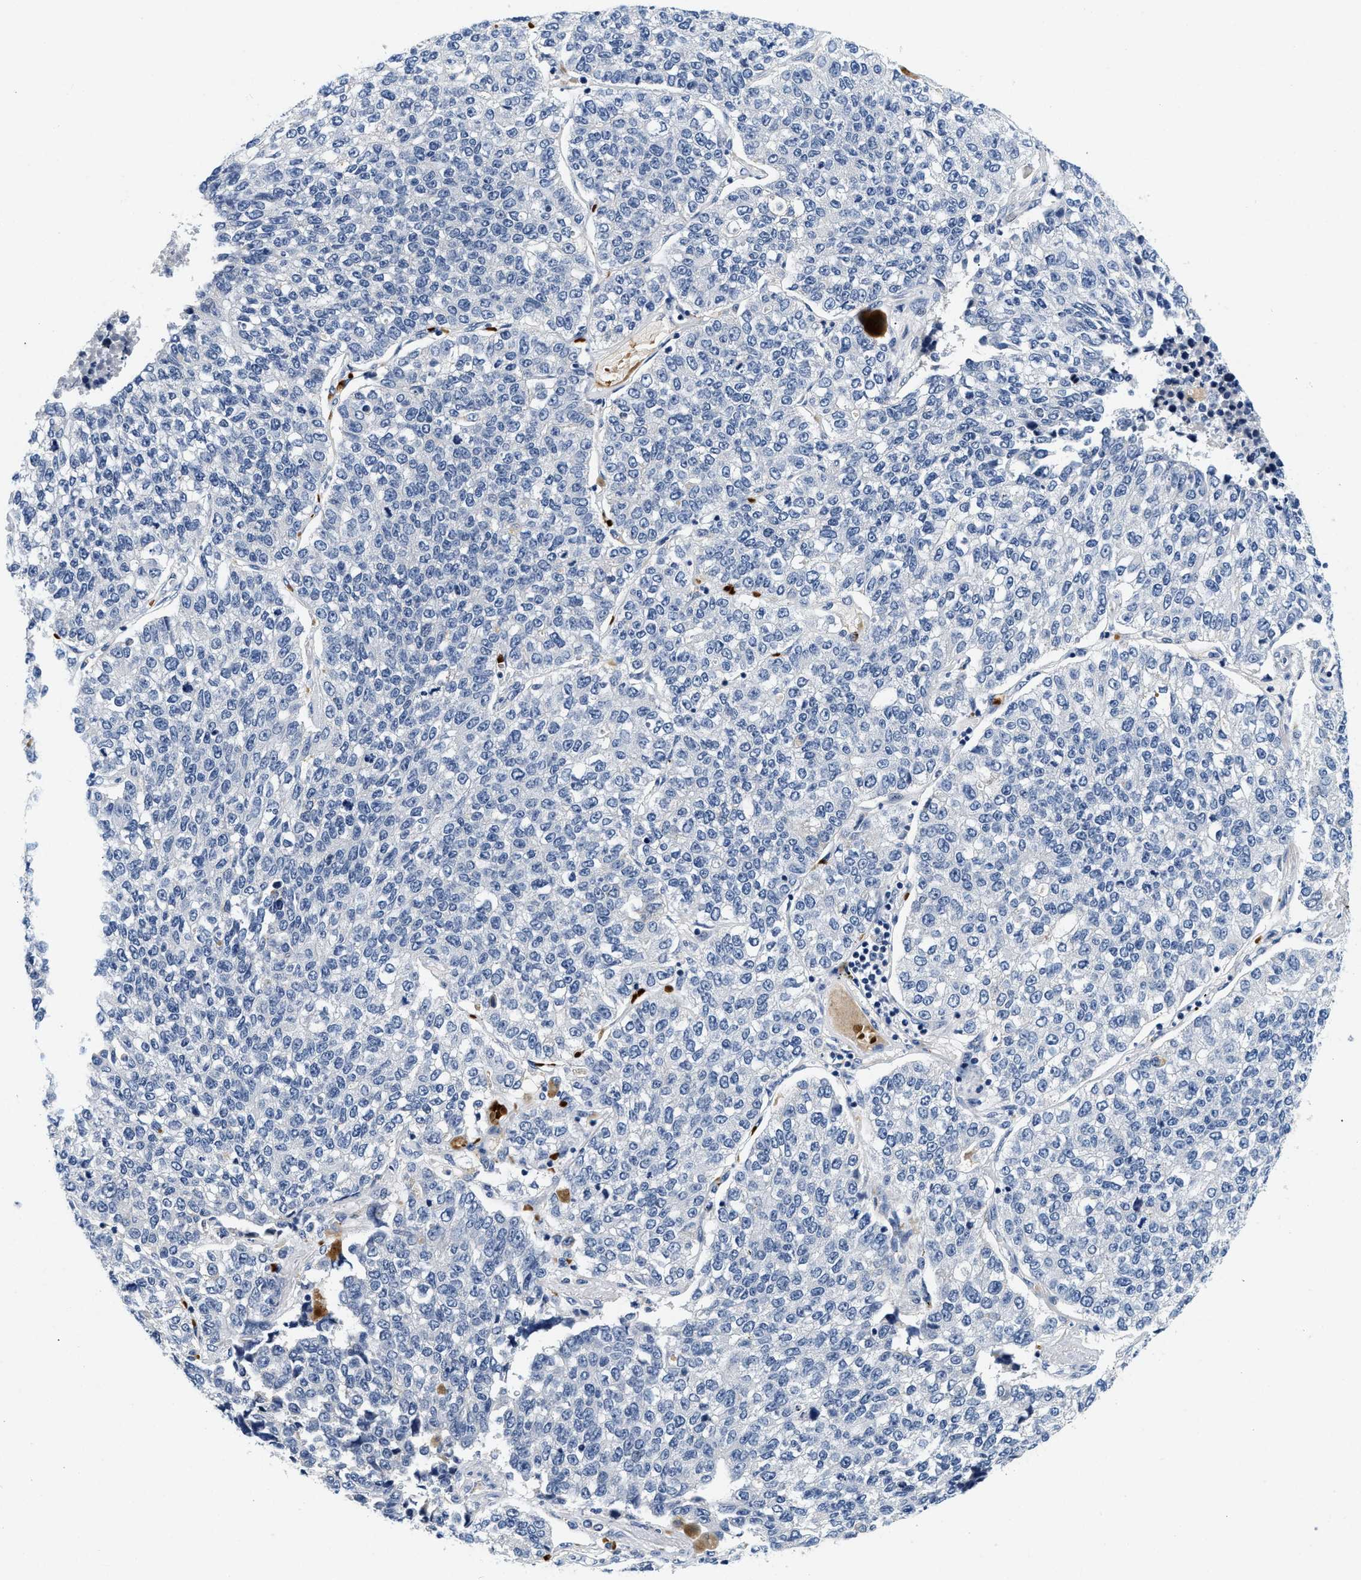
{"staining": {"intensity": "negative", "quantity": "none", "location": "none"}, "tissue": "lung cancer", "cell_type": "Tumor cells", "image_type": "cancer", "snomed": [{"axis": "morphology", "description": "Adenocarcinoma, NOS"}, {"axis": "topography", "description": "Lung"}], "caption": "The histopathology image shows no staining of tumor cells in lung cancer. (Stains: DAB immunohistochemistry with hematoxylin counter stain, Microscopy: brightfield microscopy at high magnification).", "gene": "PDP1", "patient": {"sex": "male", "age": 49}}